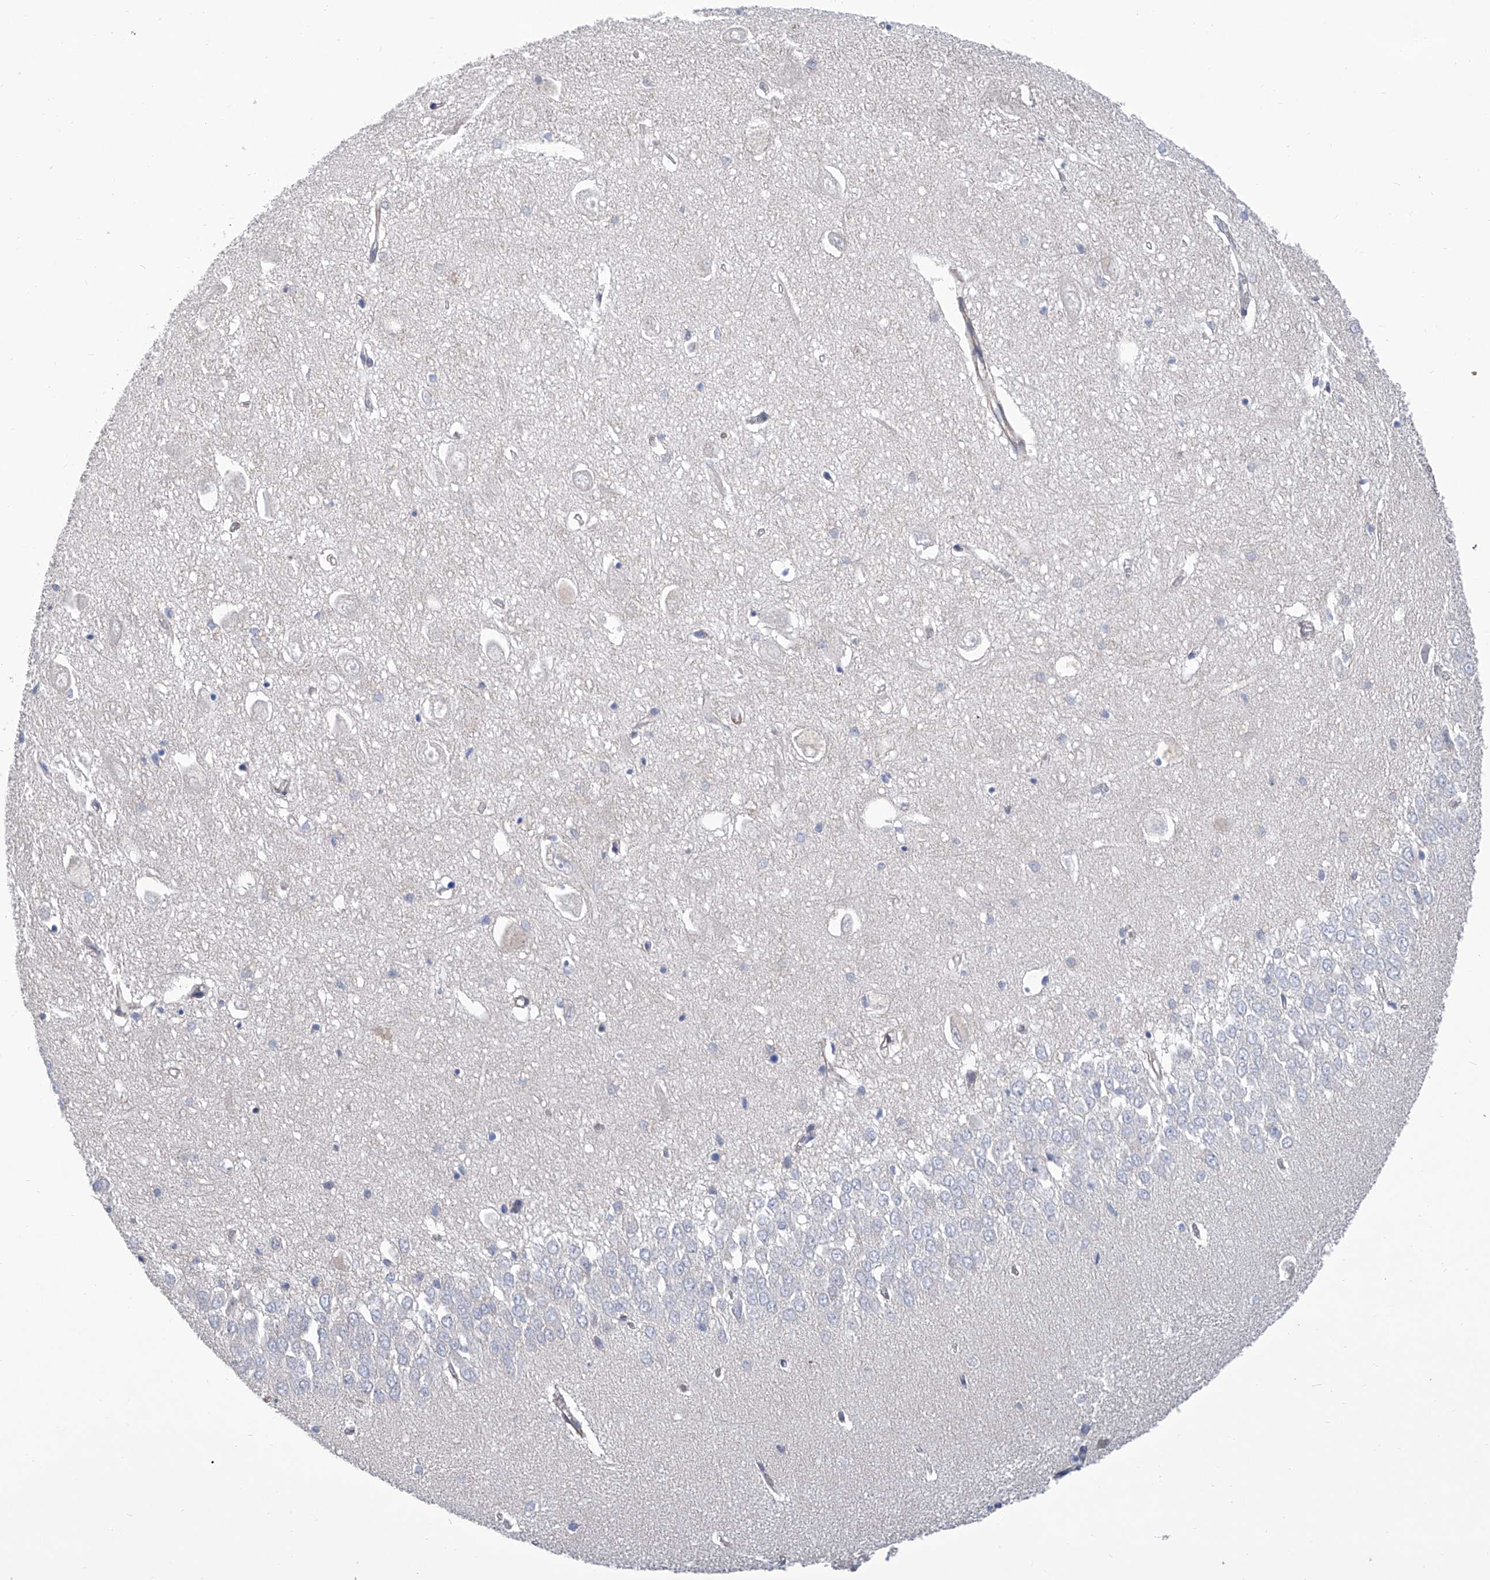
{"staining": {"intensity": "negative", "quantity": "none", "location": "none"}, "tissue": "hippocampus", "cell_type": "Glial cells", "image_type": "normal", "snomed": [{"axis": "morphology", "description": "Normal tissue, NOS"}, {"axis": "topography", "description": "Hippocampus"}], "caption": "IHC histopathology image of unremarkable hippocampus: hippocampus stained with DAB (3,3'-diaminobenzidine) demonstrates no significant protein positivity in glial cells. (Immunohistochemistry, brightfield microscopy, high magnification).", "gene": "SMS", "patient": {"sex": "female", "age": 64}}